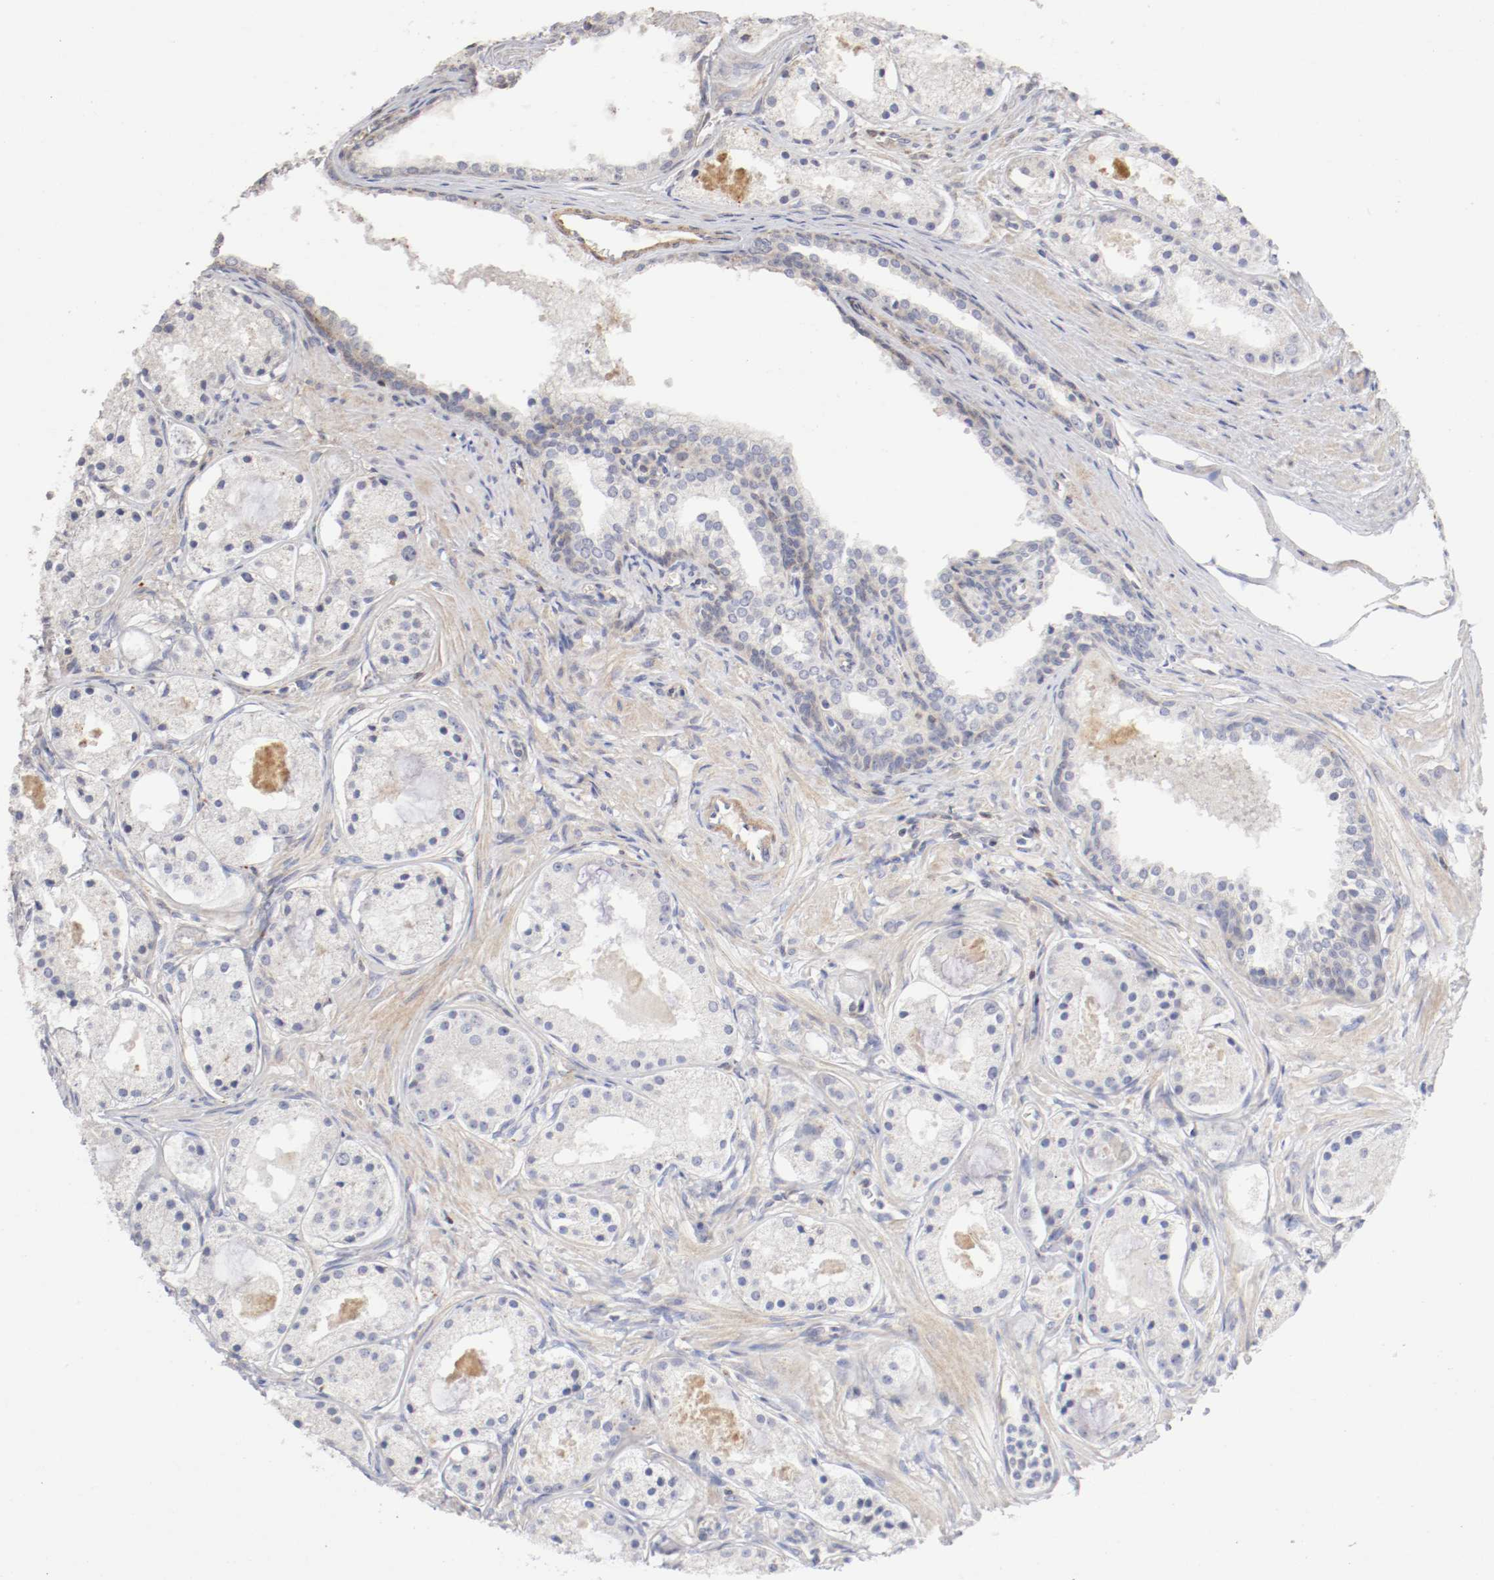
{"staining": {"intensity": "weak", "quantity": "<25%", "location": "cytoplasmic/membranous"}, "tissue": "prostate cancer", "cell_type": "Tumor cells", "image_type": "cancer", "snomed": [{"axis": "morphology", "description": "Adenocarcinoma, Low grade"}, {"axis": "topography", "description": "Prostate"}], "caption": "Immunohistochemical staining of prostate cancer reveals no significant expression in tumor cells.", "gene": "CDK6", "patient": {"sex": "male", "age": 57}}